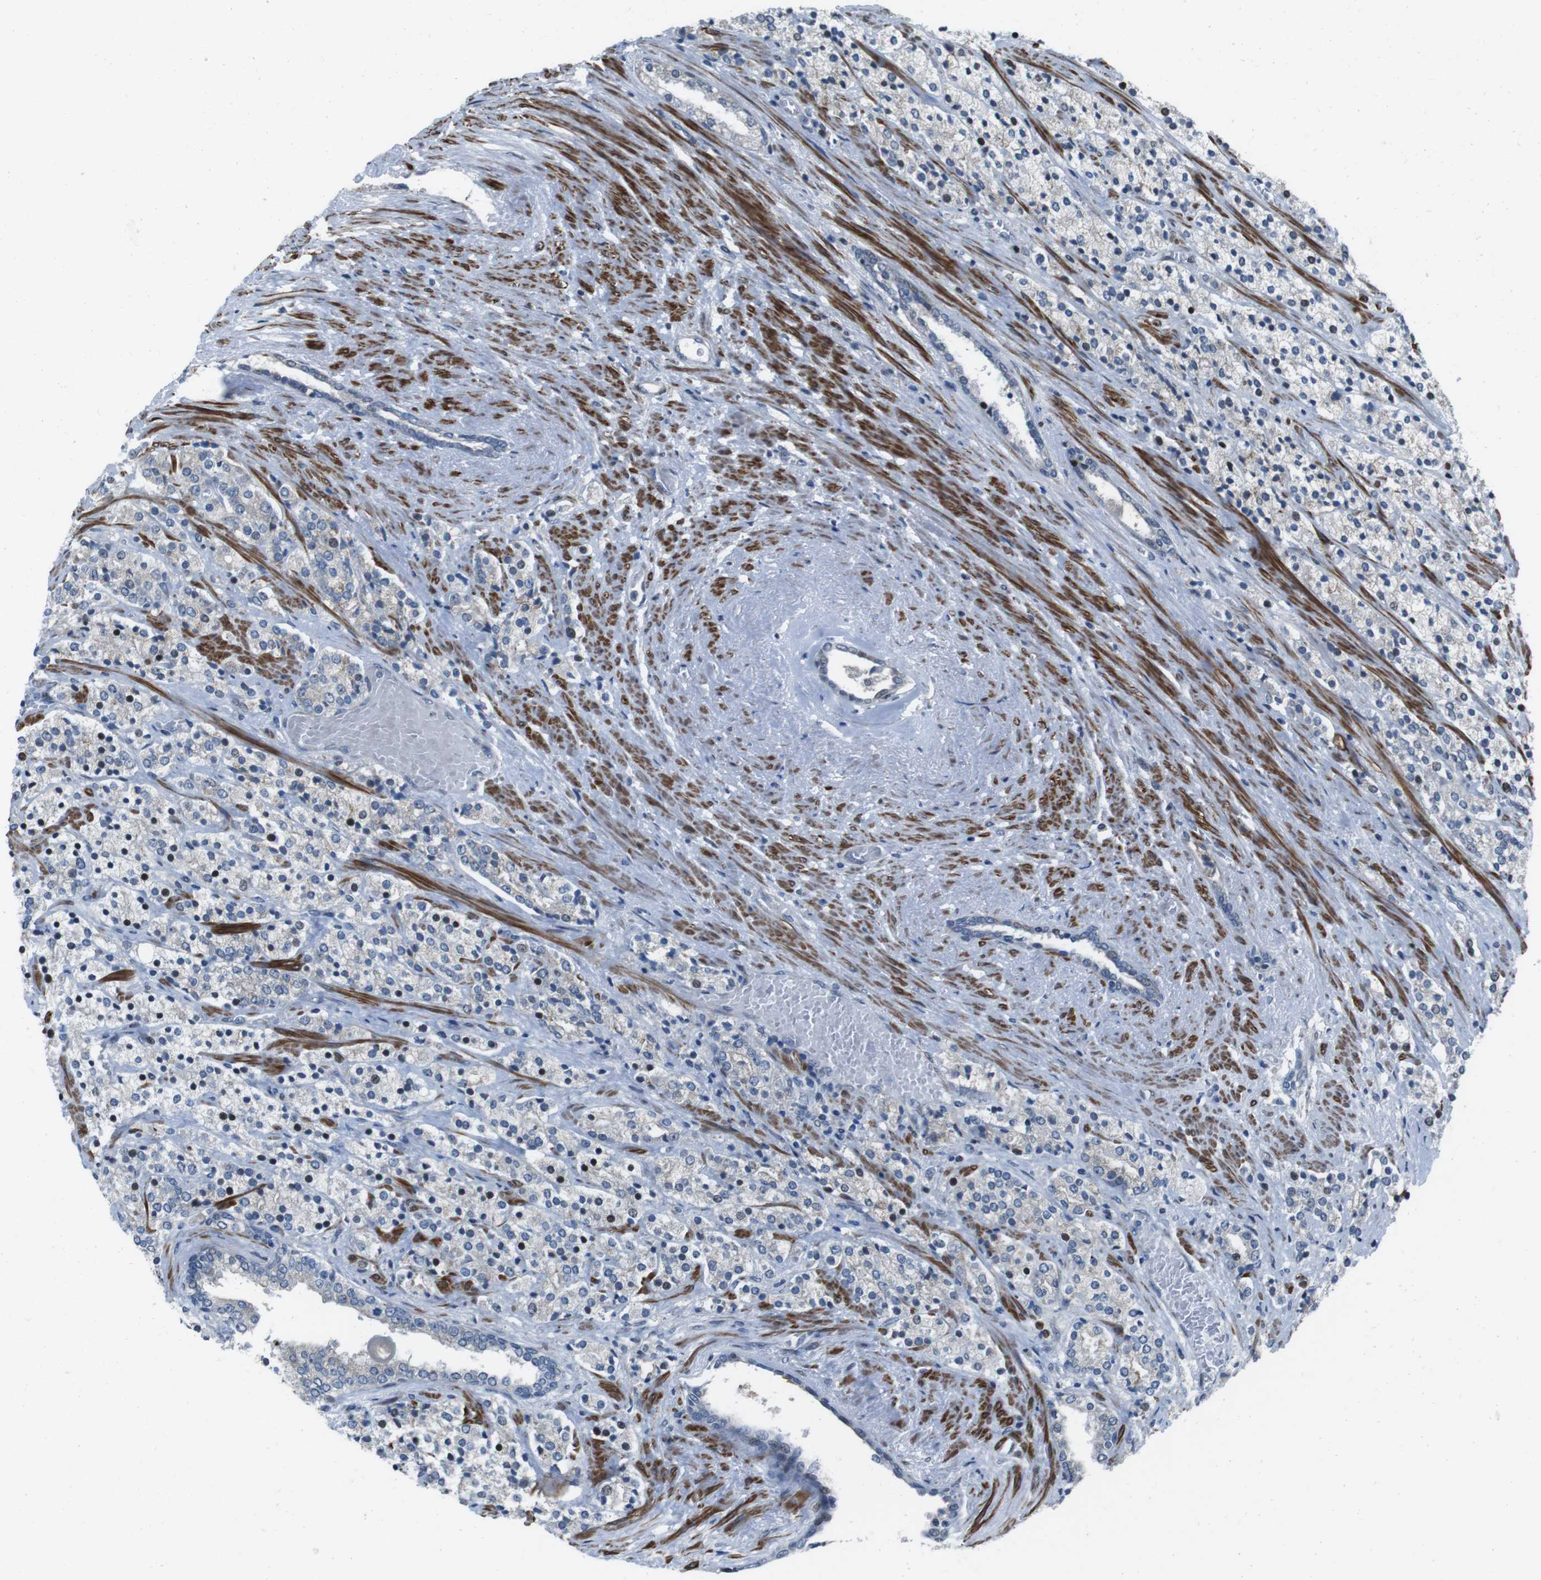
{"staining": {"intensity": "negative", "quantity": "none", "location": "none"}, "tissue": "prostate cancer", "cell_type": "Tumor cells", "image_type": "cancer", "snomed": [{"axis": "morphology", "description": "Adenocarcinoma, High grade"}, {"axis": "topography", "description": "Prostate"}], "caption": "An image of human high-grade adenocarcinoma (prostate) is negative for staining in tumor cells.", "gene": "PBRM1", "patient": {"sex": "male", "age": 71}}